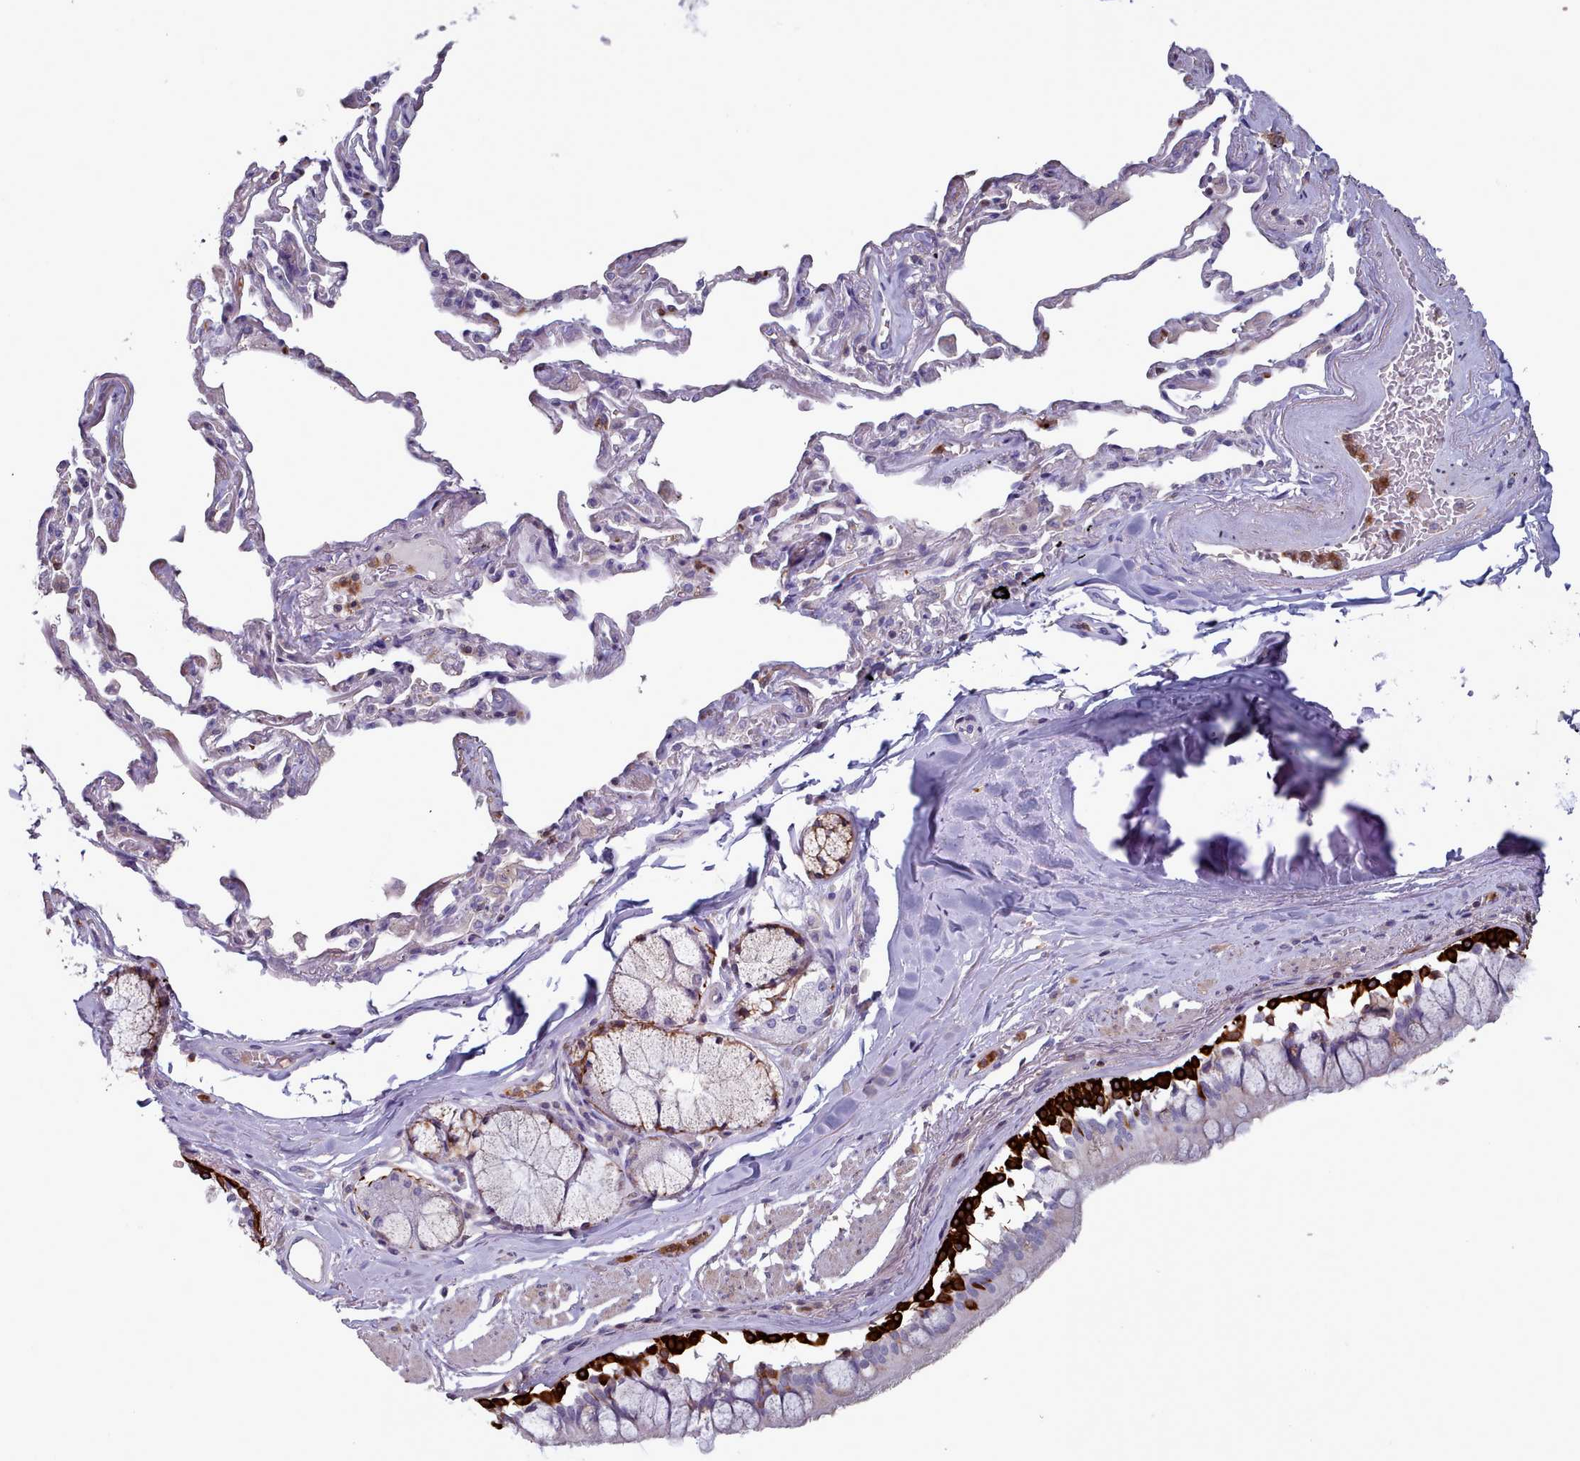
{"staining": {"intensity": "strong", "quantity": "<25%", "location": "cytoplasmic/membranous"}, "tissue": "bronchus", "cell_type": "Respiratory epithelial cells", "image_type": "normal", "snomed": [{"axis": "morphology", "description": "Normal tissue, NOS"}, {"axis": "topography", "description": "Bronchus"}], "caption": "Strong cytoplasmic/membranous expression for a protein is present in approximately <25% of respiratory epithelial cells of benign bronchus using IHC.", "gene": "RAC1", "patient": {"sex": "male", "age": 65}}